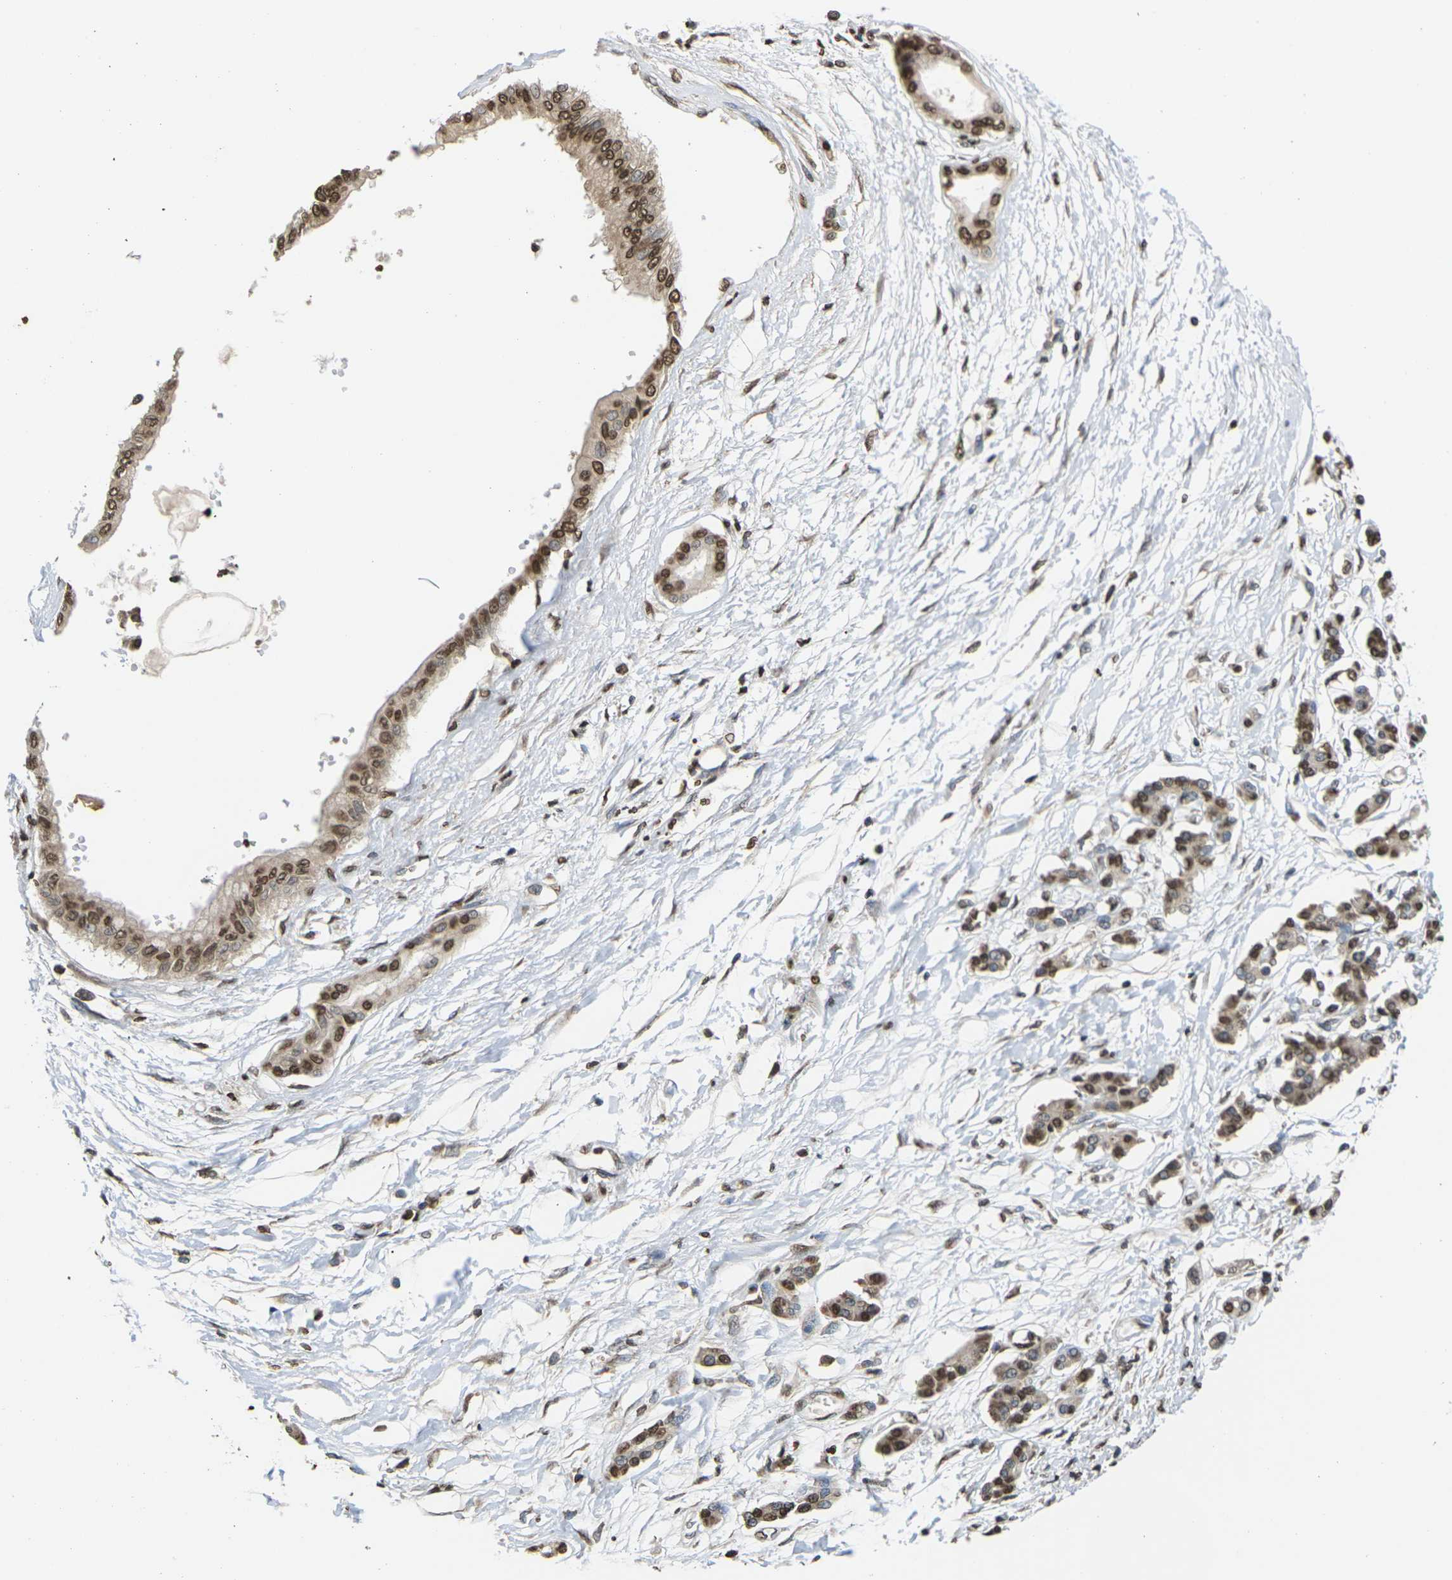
{"staining": {"intensity": "moderate", "quantity": ">75%", "location": "cytoplasmic/membranous,nuclear"}, "tissue": "pancreatic cancer", "cell_type": "Tumor cells", "image_type": "cancer", "snomed": [{"axis": "morphology", "description": "Adenocarcinoma, NOS"}, {"axis": "topography", "description": "Pancreas"}], "caption": "This histopathology image reveals immunohistochemistry staining of human pancreatic cancer (adenocarcinoma), with medium moderate cytoplasmic/membranous and nuclear expression in about >75% of tumor cells.", "gene": "EMSY", "patient": {"sex": "male", "age": 56}}